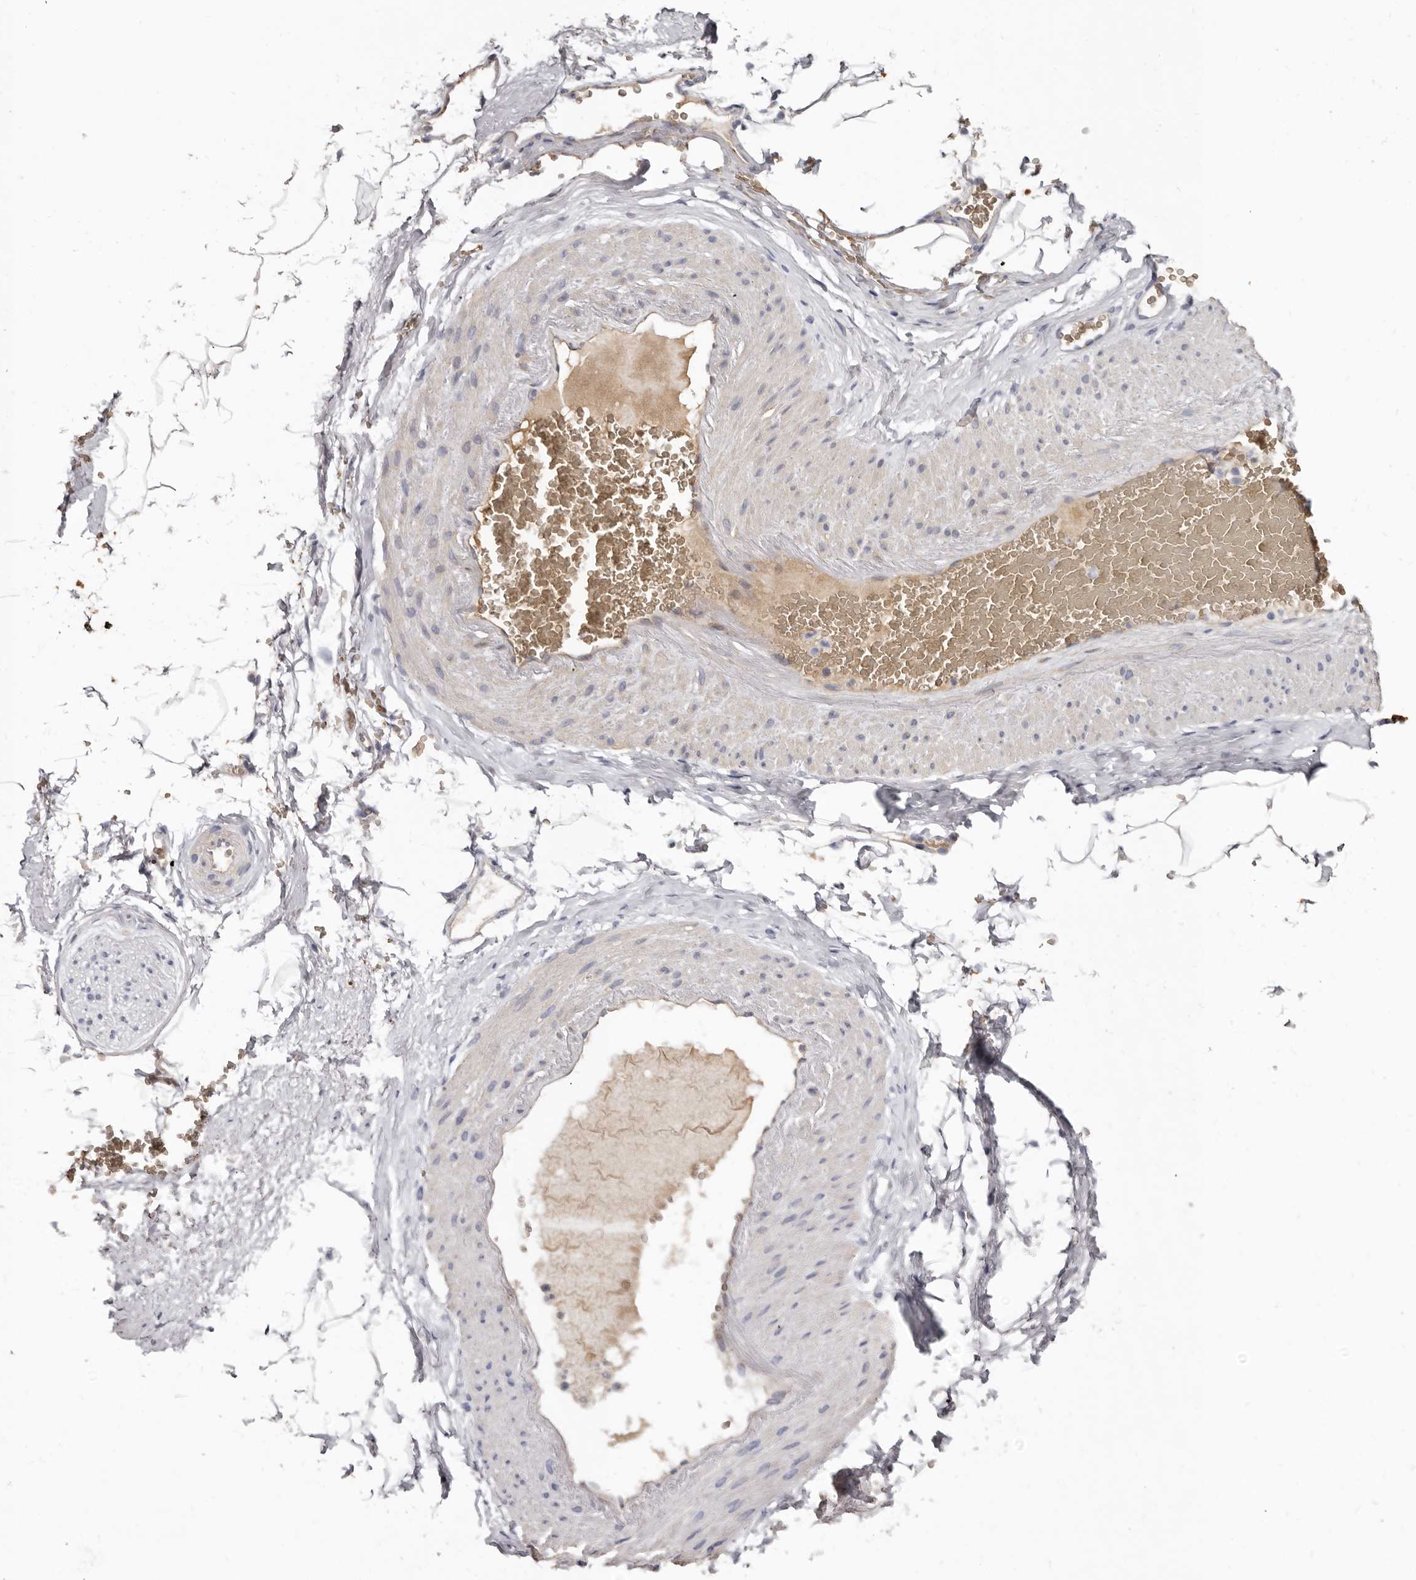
{"staining": {"intensity": "negative", "quantity": "none", "location": "none"}, "tissue": "adipose tissue", "cell_type": "Adipocytes", "image_type": "normal", "snomed": [{"axis": "morphology", "description": "Normal tissue, NOS"}, {"axis": "morphology", "description": "Adenocarcinoma, Low grade"}, {"axis": "topography", "description": "Prostate"}, {"axis": "topography", "description": "Peripheral nerve tissue"}], "caption": "This is an immunohistochemistry image of normal human adipose tissue. There is no staining in adipocytes.", "gene": "SPTA1", "patient": {"sex": "male", "age": 63}}